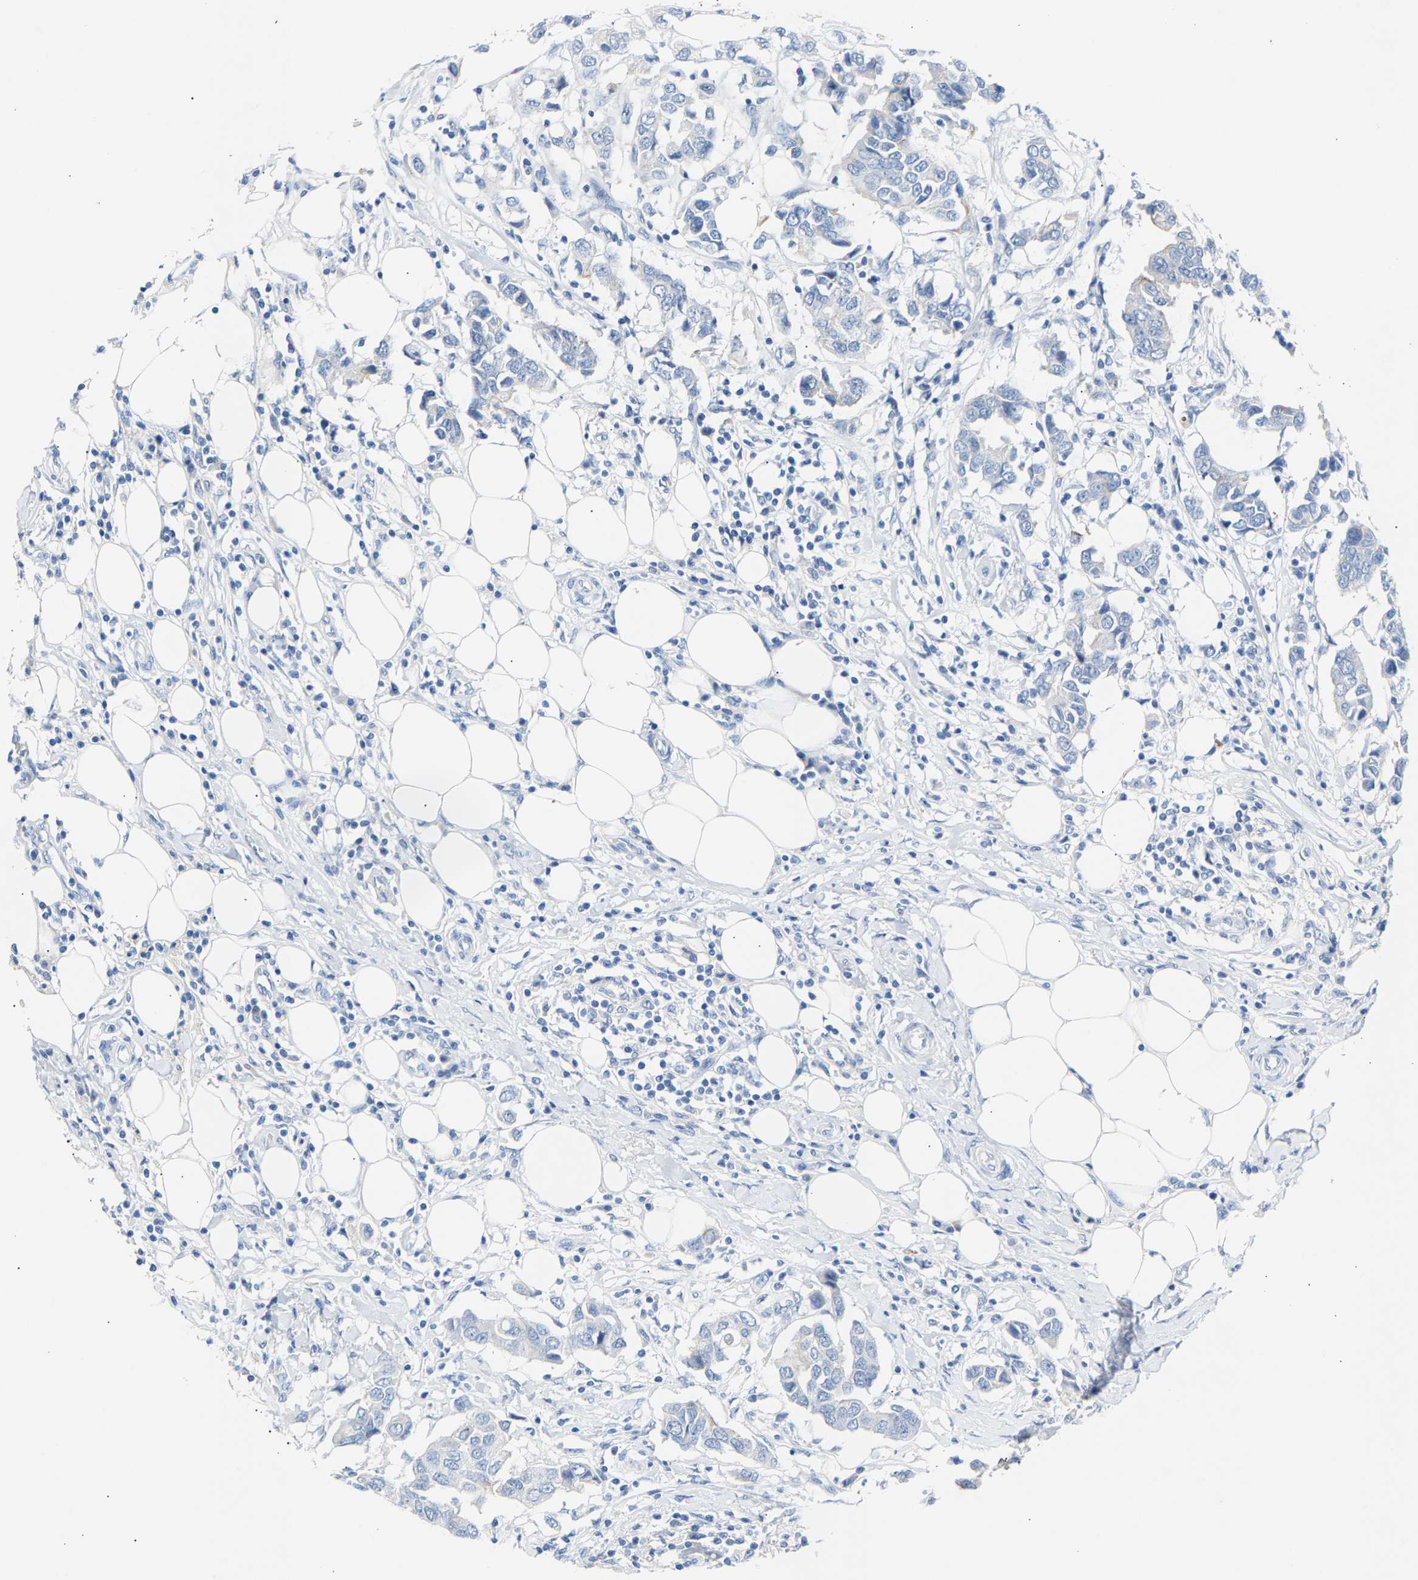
{"staining": {"intensity": "negative", "quantity": "none", "location": "none"}, "tissue": "breast cancer", "cell_type": "Tumor cells", "image_type": "cancer", "snomed": [{"axis": "morphology", "description": "Duct carcinoma"}, {"axis": "topography", "description": "Breast"}], "caption": "Protein analysis of intraductal carcinoma (breast) shows no significant expression in tumor cells. Nuclei are stained in blue.", "gene": "PEX1", "patient": {"sex": "female", "age": 80}}